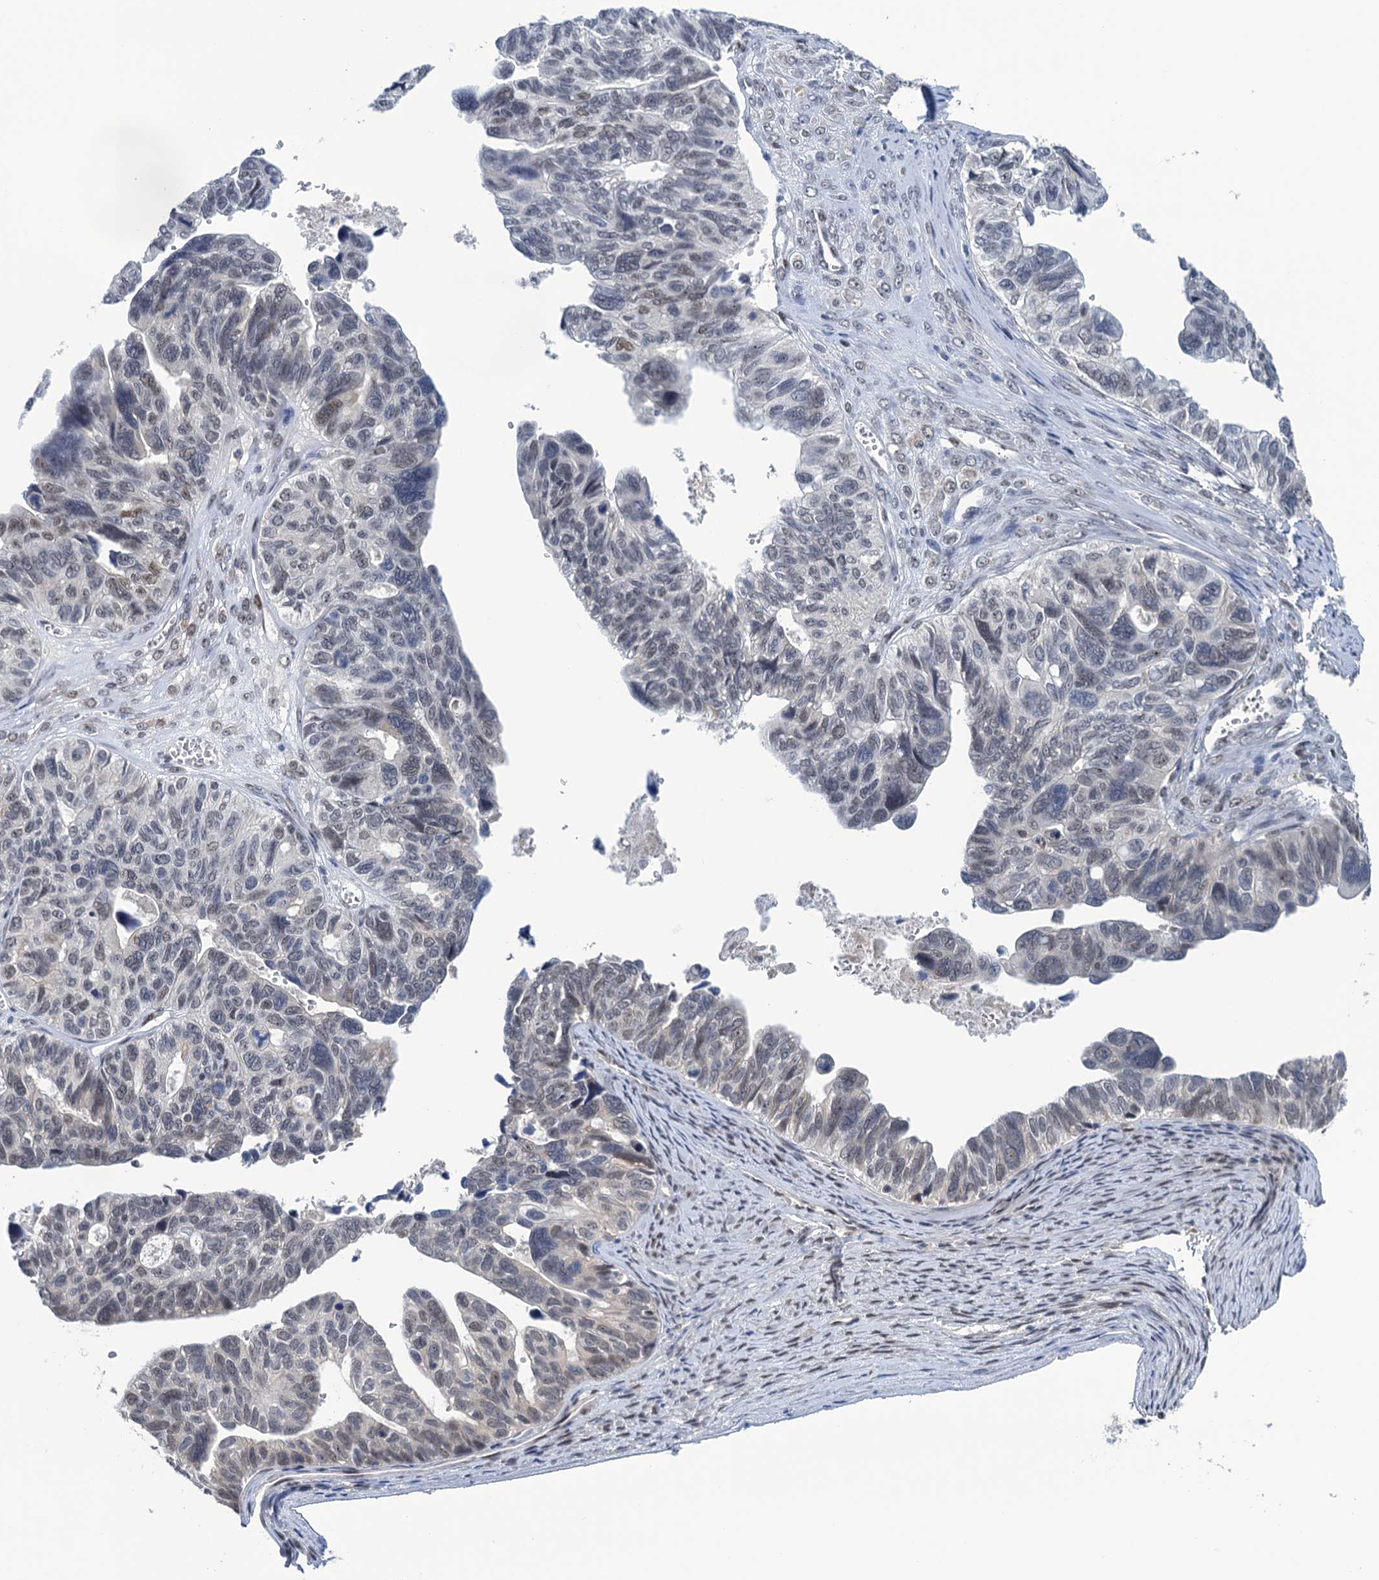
{"staining": {"intensity": "weak", "quantity": "25%-75%", "location": "nuclear"}, "tissue": "ovarian cancer", "cell_type": "Tumor cells", "image_type": "cancer", "snomed": [{"axis": "morphology", "description": "Cystadenocarcinoma, serous, NOS"}, {"axis": "topography", "description": "Ovary"}], "caption": "The image reveals a brown stain indicating the presence of a protein in the nuclear of tumor cells in ovarian serous cystadenocarcinoma. The staining was performed using DAB (3,3'-diaminobenzidine), with brown indicating positive protein expression. Nuclei are stained blue with hematoxylin.", "gene": "SAE1", "patient": {"sex": "female", "age": 79}}